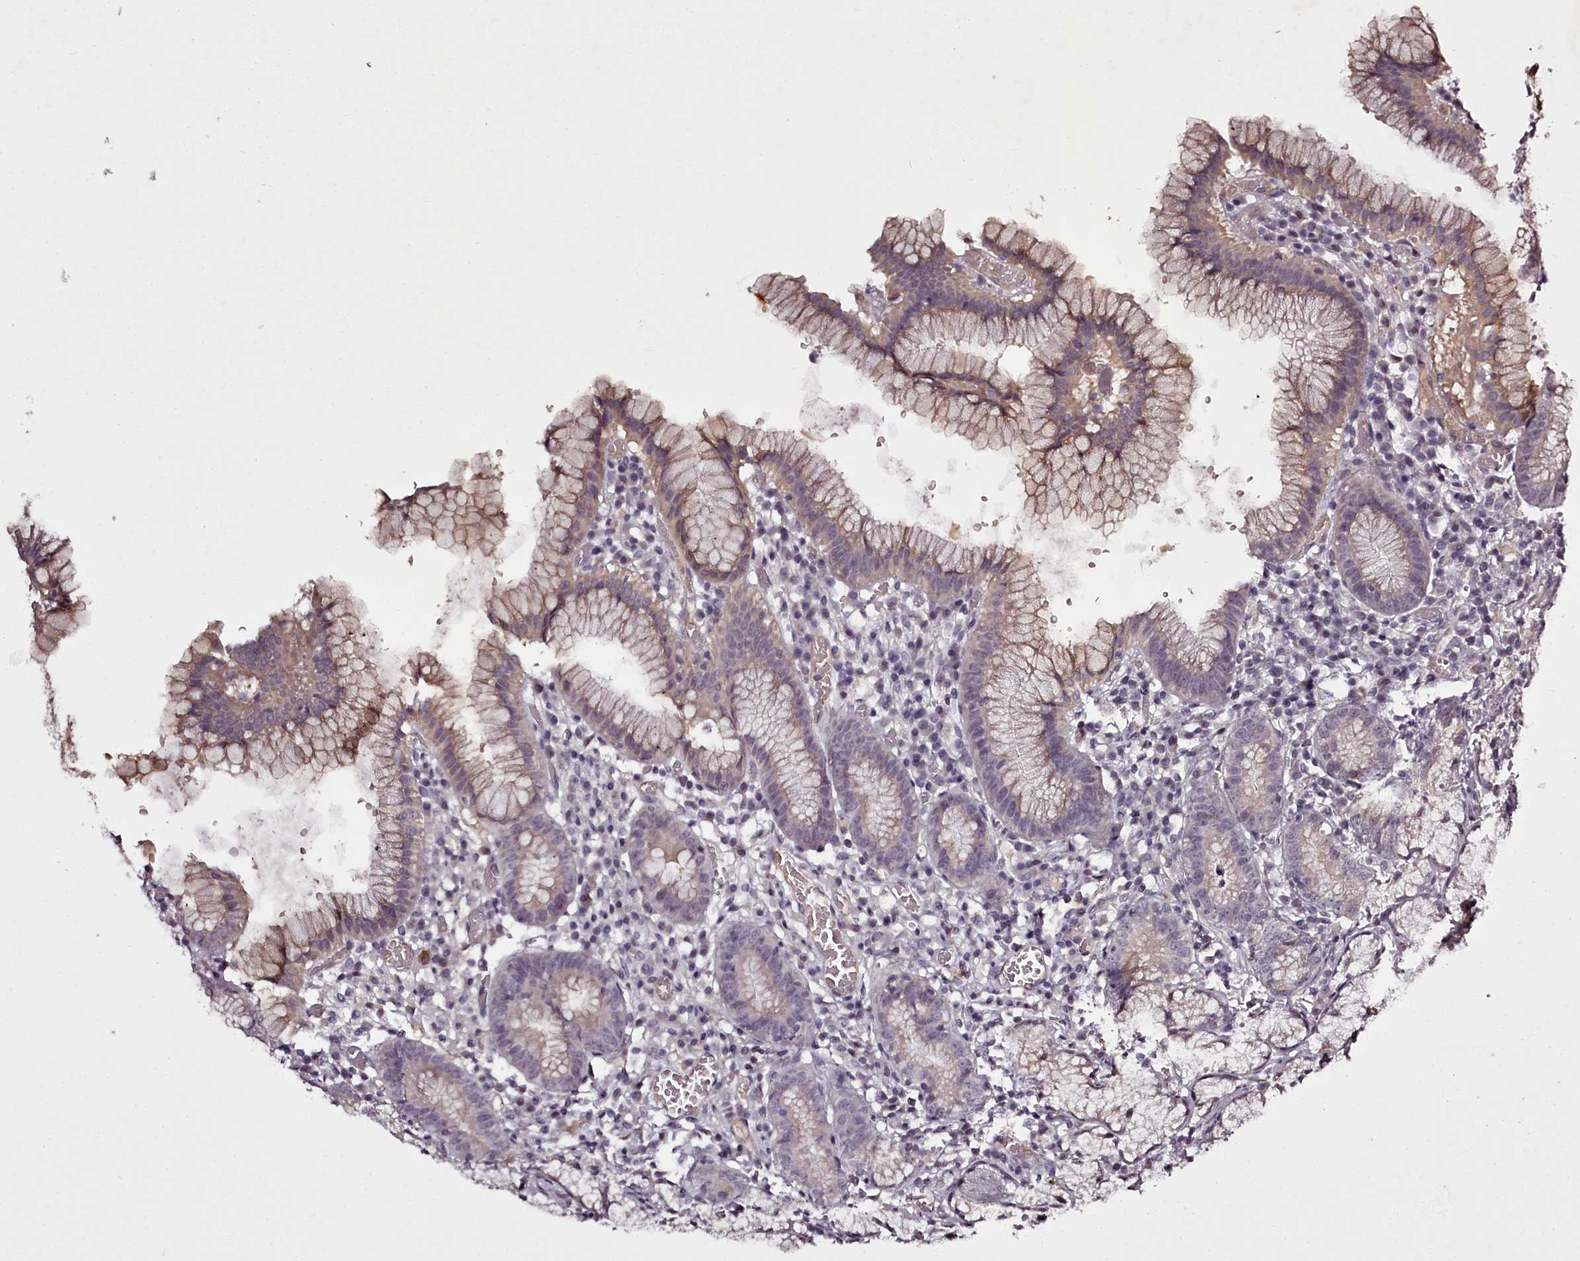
{"staining": {"intensity": "moderate", "quantity": "25%-75%", "location": "cytoplasmic/membranous"}, "tissue": "stomach", "cell_type": "Glandular cells", "image_type": "normal", "snomed": [{"axis": "morphology", "description": "Normal tissue, NOS"}, {"axis": "topography", "description": "Stomach"}], "caption": "Approximately 25%-75% of glandular cells in benign stomach exhibit moderate cytoplasmic/membranous protein expression as visualized by brown immunohistochemical staining.", "gene": "RBMXL2", "patient": {"sex": "male", "age": 55}}